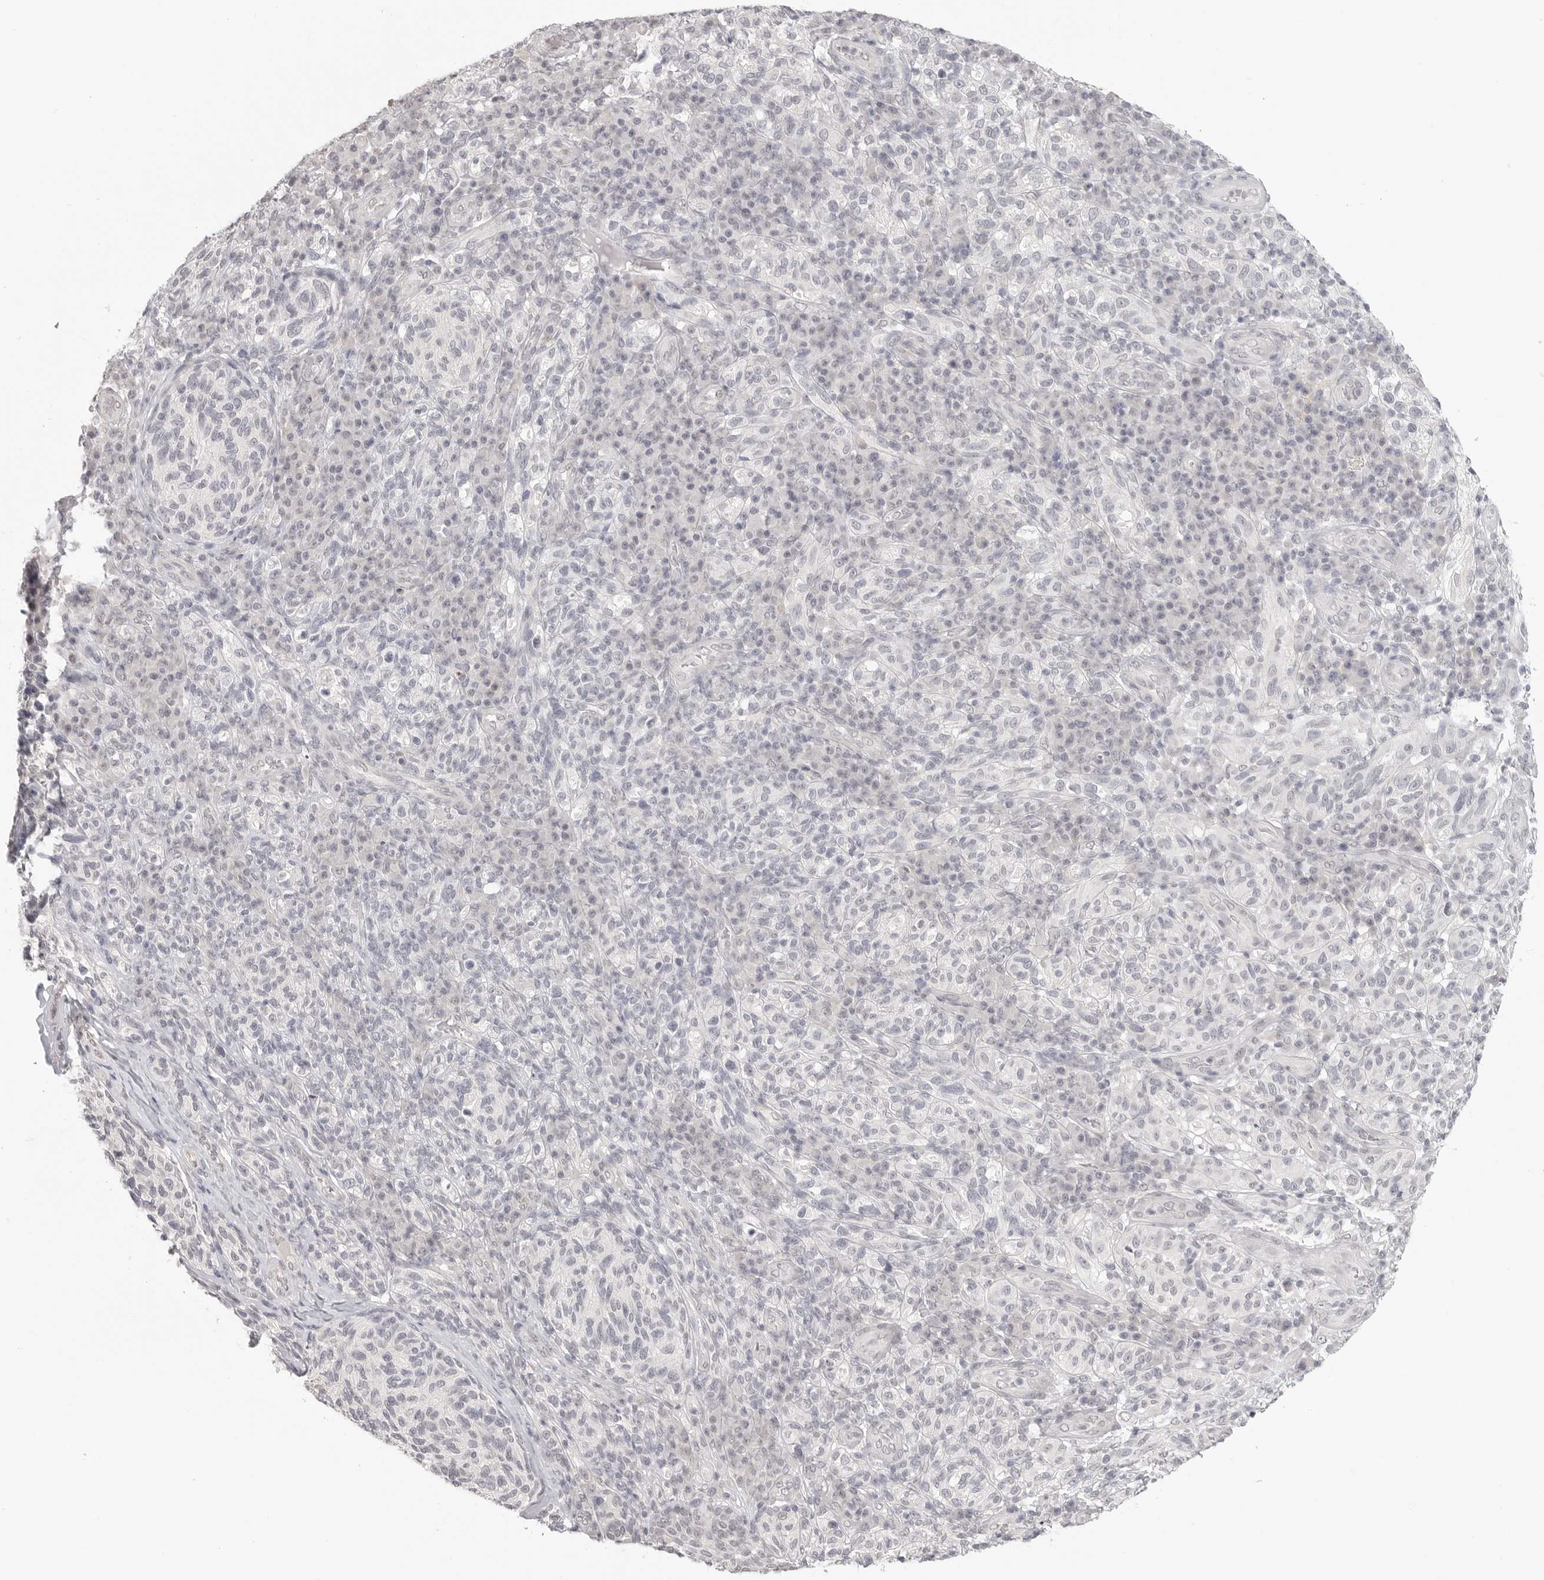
{"staining": {"intensity": "negative", "quantity": "none", "location": "none"}, "tissue": "melanoma", "cell_type": "Tumor cells", "image_type": "cancer", "snomed": [{"axis": "morphology", "description": "Malignant melanoma, NOS"}, {"axis": "topography", "description": "Skin"}], "caption": "Immunohistochemistry micrograph of malignant melanoma stained for a protein (brown), which shows no expression in tumor cells.", "gene": "KLK11", "patient": {"sex": "female", "age": 73}}